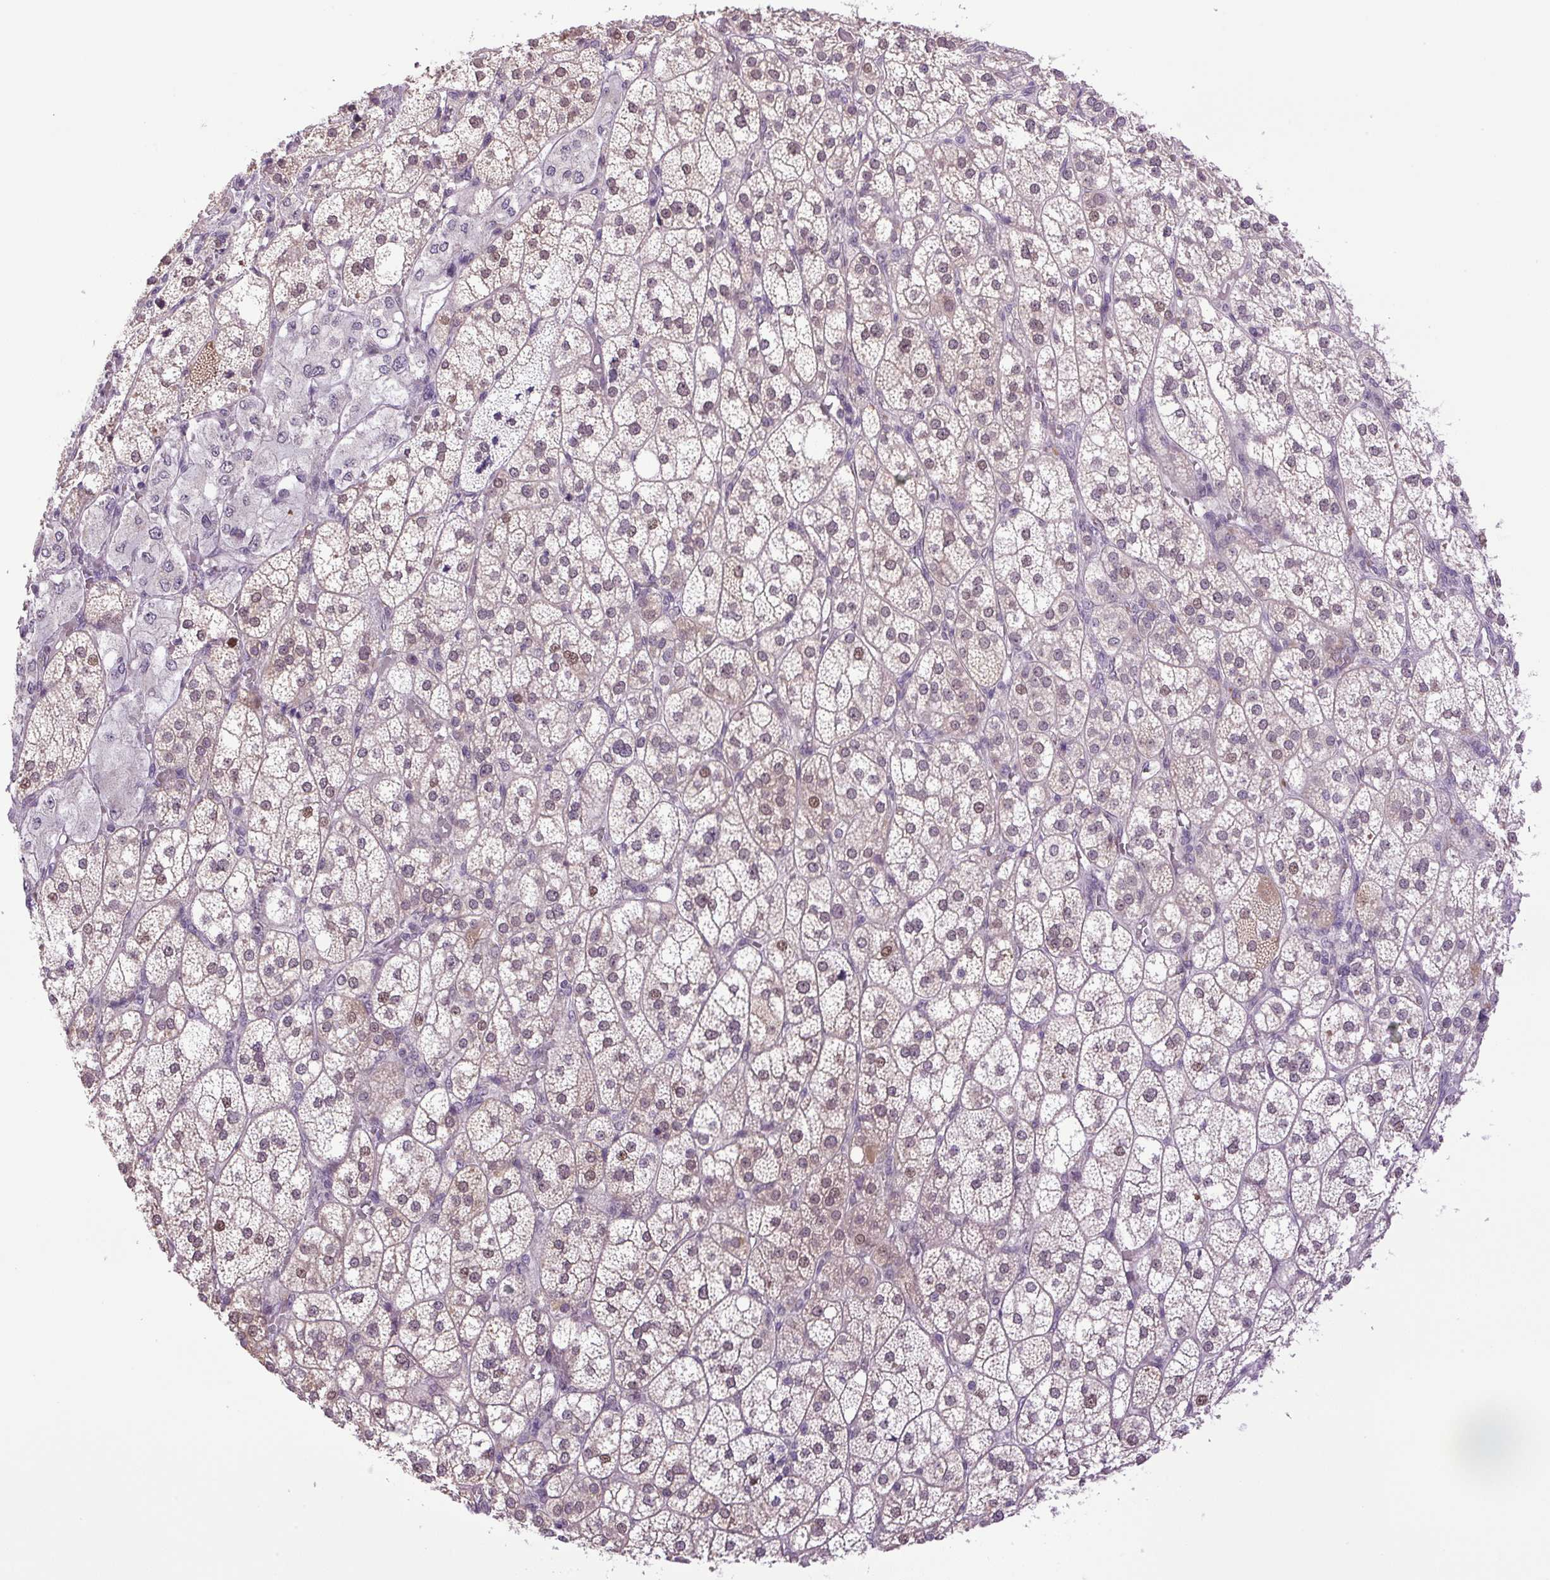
{"staining": {"intensity": "strong", "quantity": "25%-75%", "location": "nuclear"}, "tissue": "adrenal gland", "cell_type": "Glandular cells", "image_type": "normal", "snomed": [{"axis": "morphology", "description": "Normal tissue, NOS"}, {"axis": "topography", "description": "Adrenal gland"}], "caption": "A histopathology image of adrenal gland stained for a protein demonstrates strong nuclear brown staining in glandular cells. The staining was performed using DAB, with brown indicating positive protein expression. Nuclei are stained blue with hematoxylin.", "gene": "KPNA1", "patient": {"sex": "female", "age": 60}}